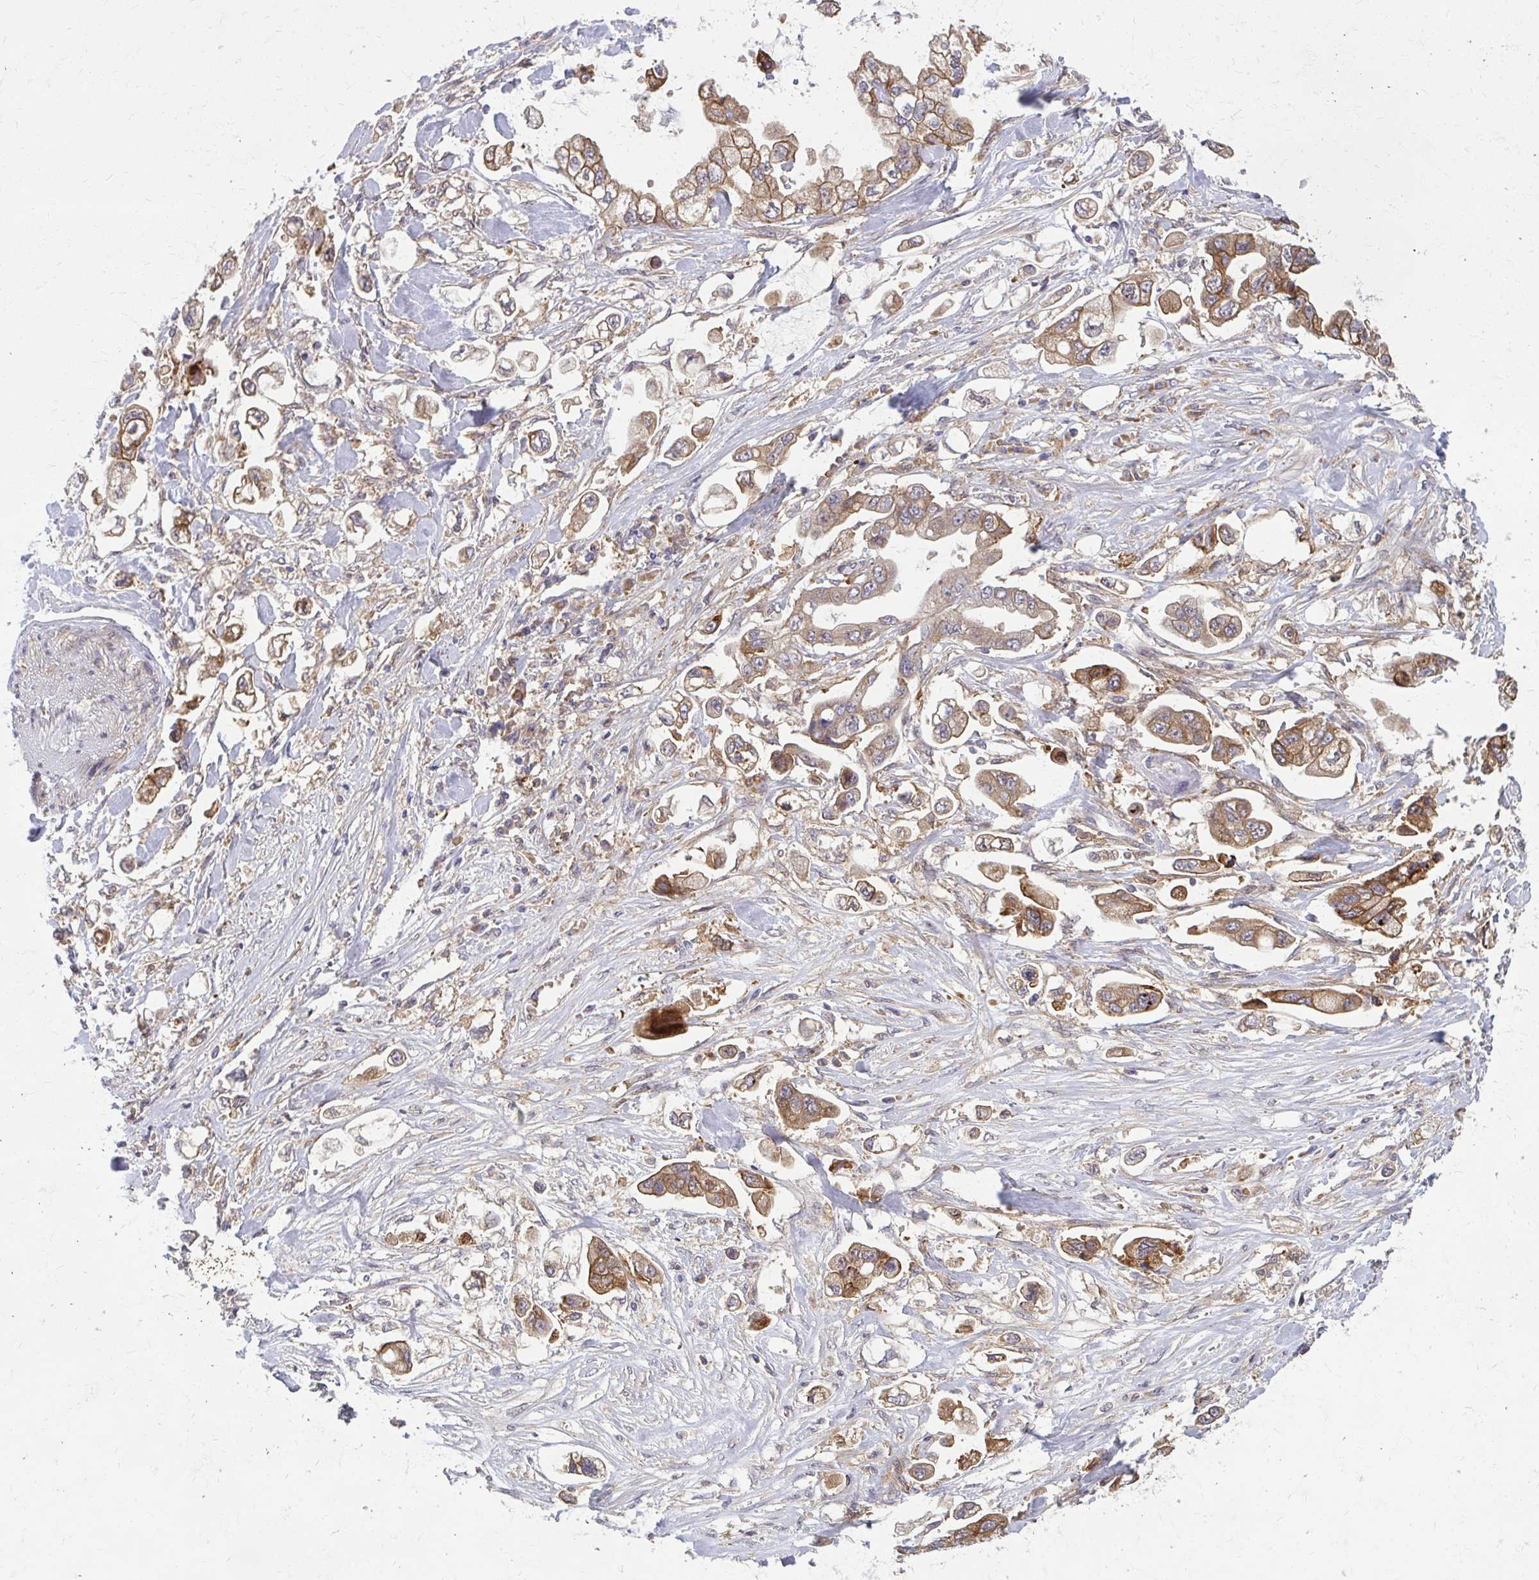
{"staining": {"intensity": "strong", "quantity": "25%-75%", "location": "cytoplasmic/membranous"}, "tissue": "stomach cancer", "cell_type": "Tumor cells", "image_type": "cancer", "snomed": [{"axis": "morphology", "description": "Adenocarcinoma, NOS"}, {"axis": "topography", "description": "Stomach"}], "caption": "Immunohistochemistry (IHC) of stomach cancer (adenocarcinoma) displays high levels of strong cytoplasmic/membranous expression in about 25%-75% of tumor cells.", "gene": "OXNAD1", "patient": {"sex": "male", "age": 62}}